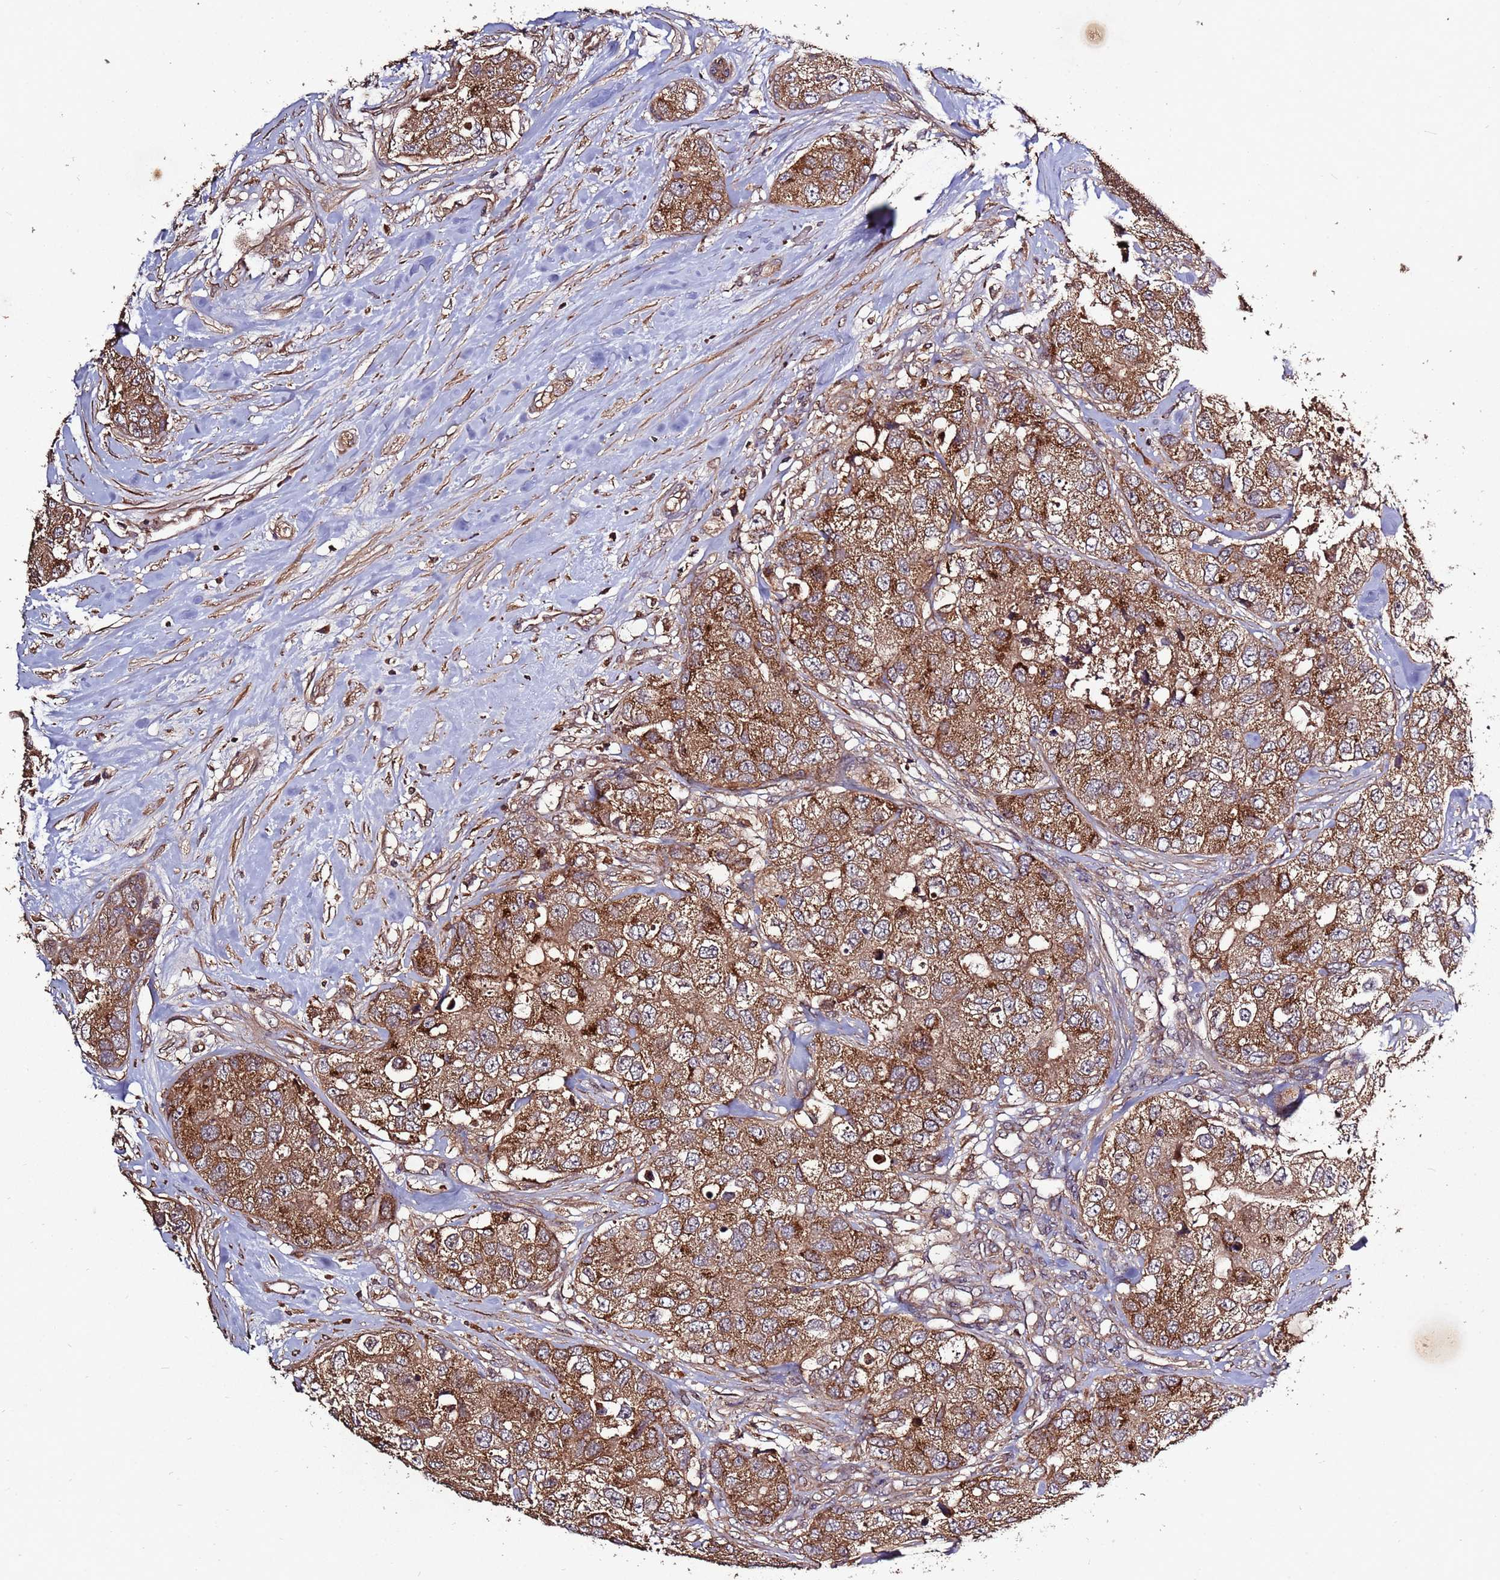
{"staining": {"intensity": "moderate", "quantity": ">75%", "location": "cytoplasmic/membranous"}, "tissue": "breast cancer", "cell_type": "Tumor cells", "image_type": "cancer", "snomed": [{"axis": "morphology", "description": "Duct carcinoma"}, {"axis": "topography", "description": "Breast"}], "caption": "A high-resolution histopathology image shows immunohistochemistry staining of breast cancer (infiltrating ductal carcinoma), which shows moderate cytoplasmic/membranous positivity in about >75% of tumor cells.", "gene": "RPS15A", "patient": {"sex": "female", "age": 62}}